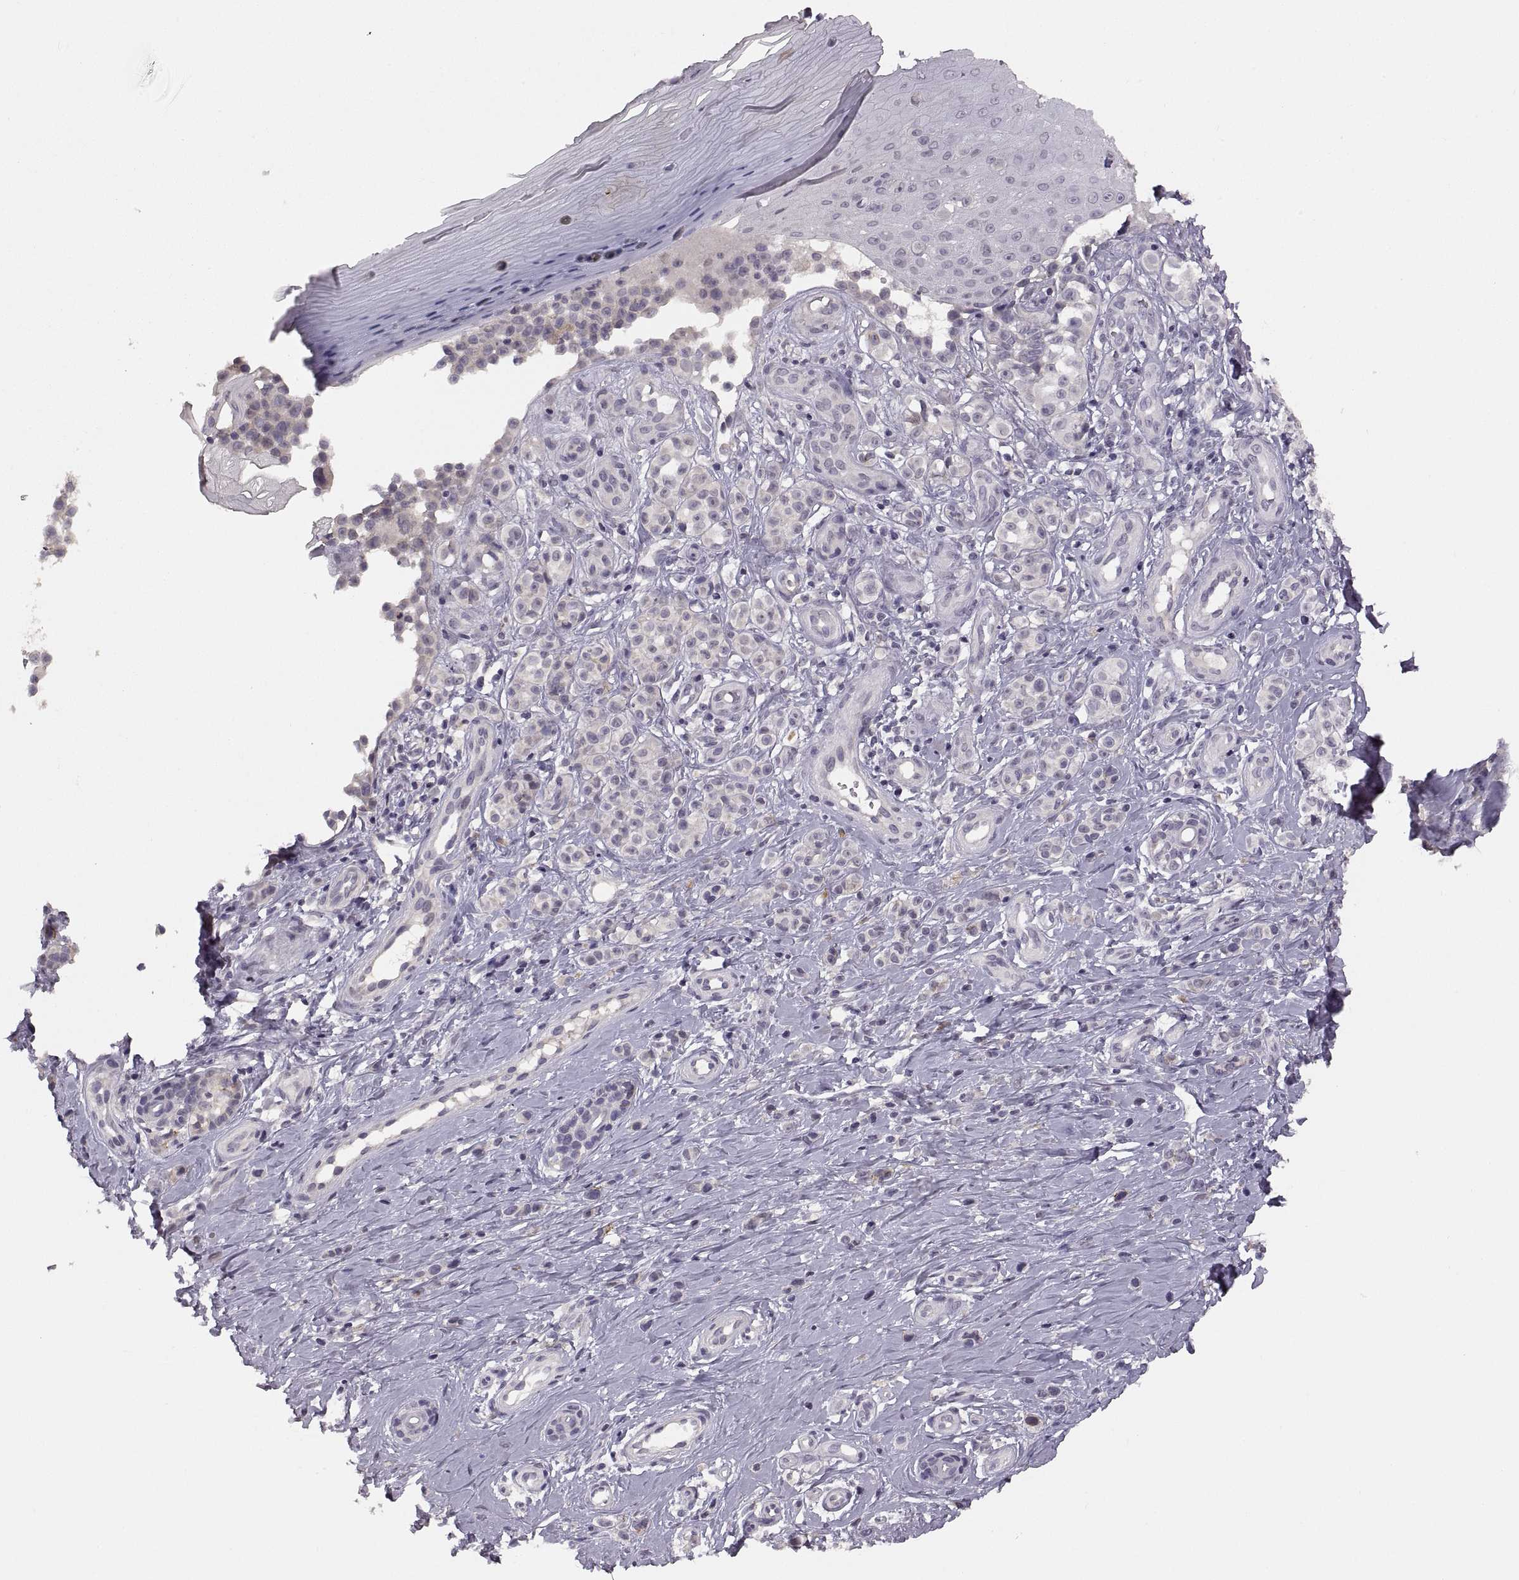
{"staining": {"intensity": "negative", "quantity": "none", "location": "none"}, "tissue": "melanoma", "cell_type": "Tumor cells", "image_type": "cancer", "snomed": [{"axis": "morphology", "description": "Malignant melanoma, NOS"}, {"axis": "topography", "description": "Skin"}], "caption": "Micrograph shows no protein expression in tumor cells of malignant melanoma tissue. The staining was performed using DAB (3,3'-diaminobenzidine) to visualize the protein expression in brown, while the nuclei were stained in blue with hematoxylin (Magnification: 20x).", "gene": "CDH2", "patient": {"sex": "female", "age": 76}}